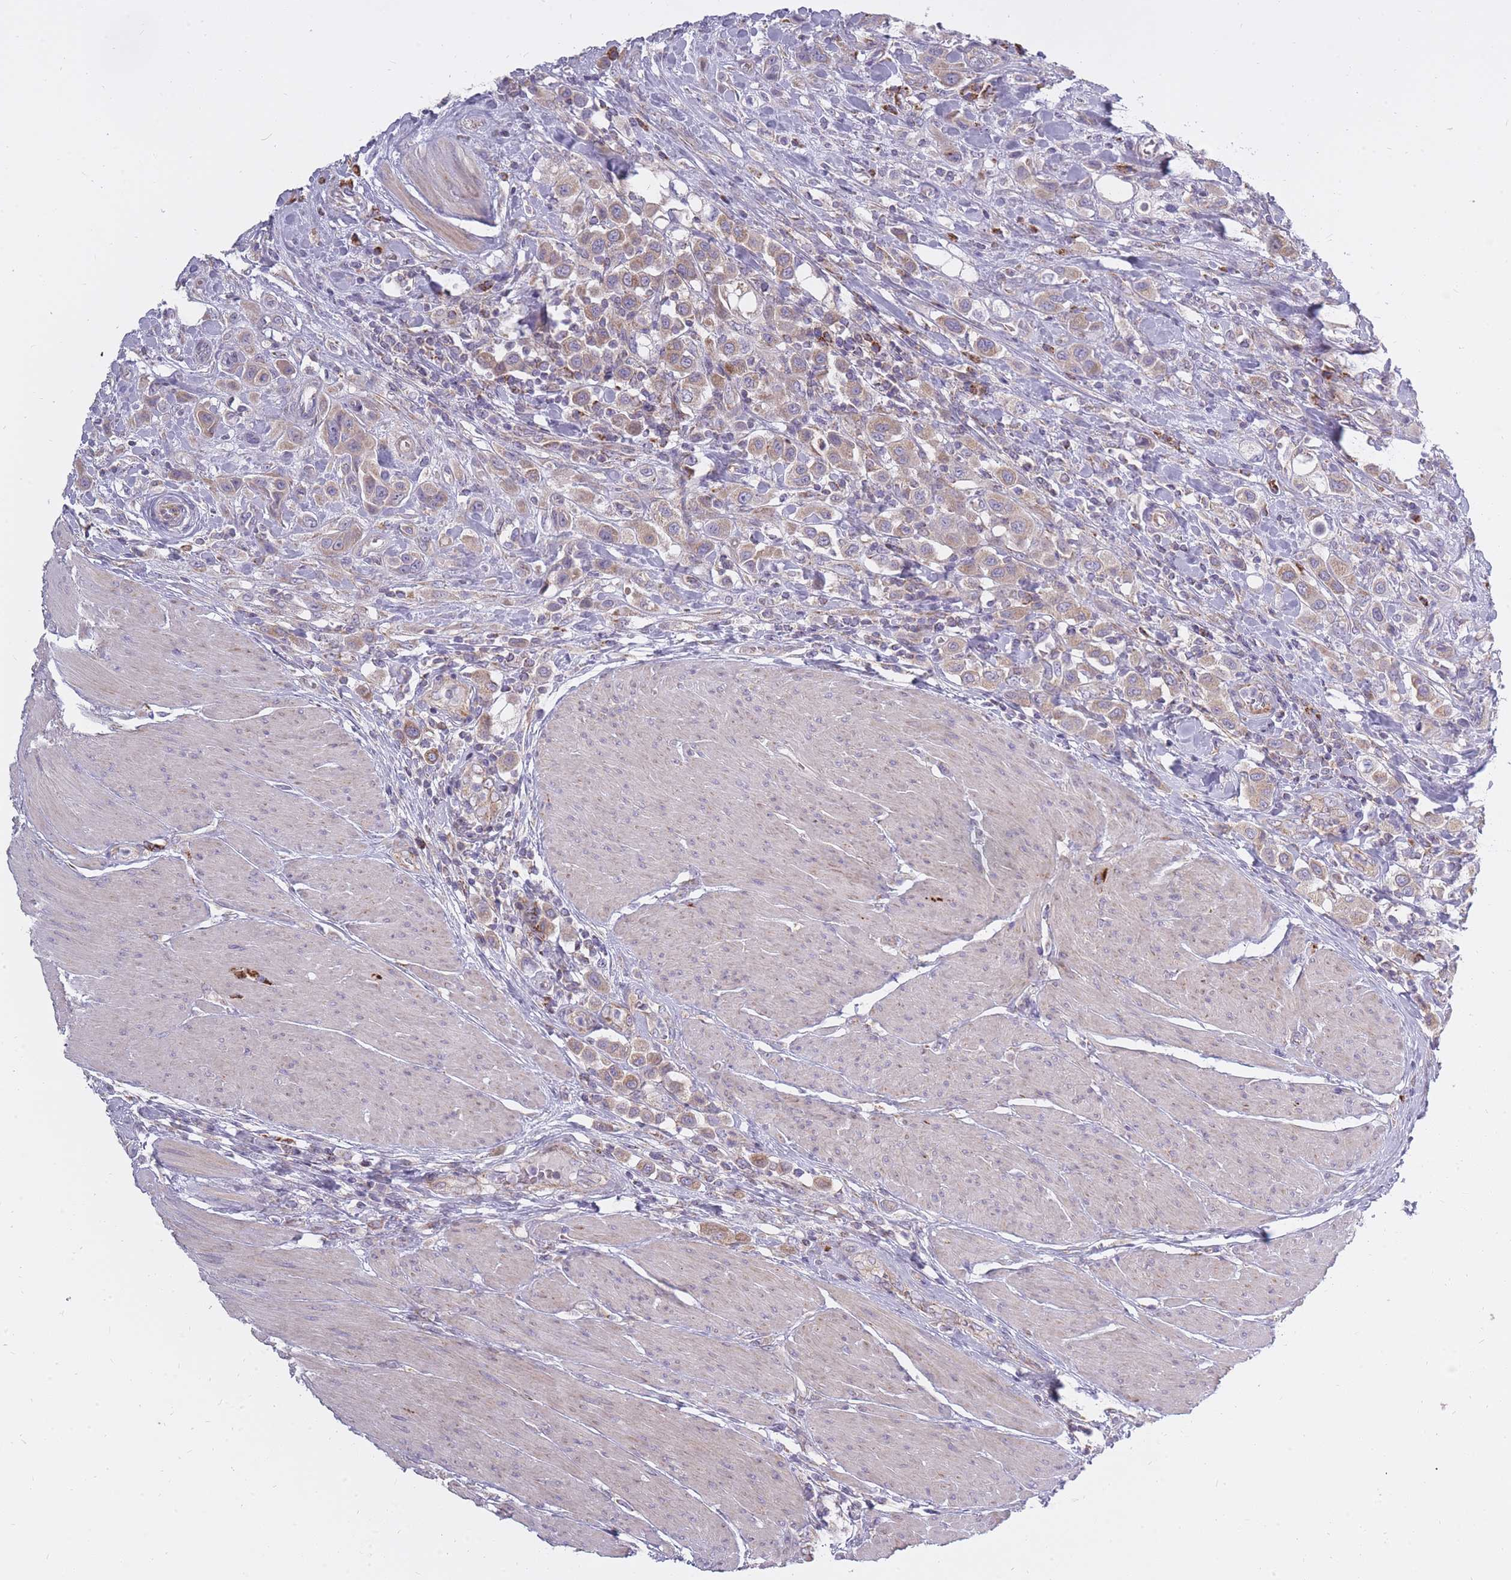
{"staining": {"intensity": "moderate", "quantity": "<25%", "location": "cytoplasmic/membranous"}, "tissue": "urothelial cancer", "cell_type": "Tumor cells", "image_type": "cancer", "snomed": [{"axis": "morphology", "description": "Urothelial carcinoma, High grade"}, {"axis": "topography", "description": "Urinary bladder"}], "caption": "DAB (3,3'-diaminobenzidine) immunohistochemical staining of human urothelial cancer shows moderate cytoplasmic/membranous protein staining in approximately <25% of tumor cells.", "gene": "ALKBH4", "patient": {"sex": "male", "age": 50}}